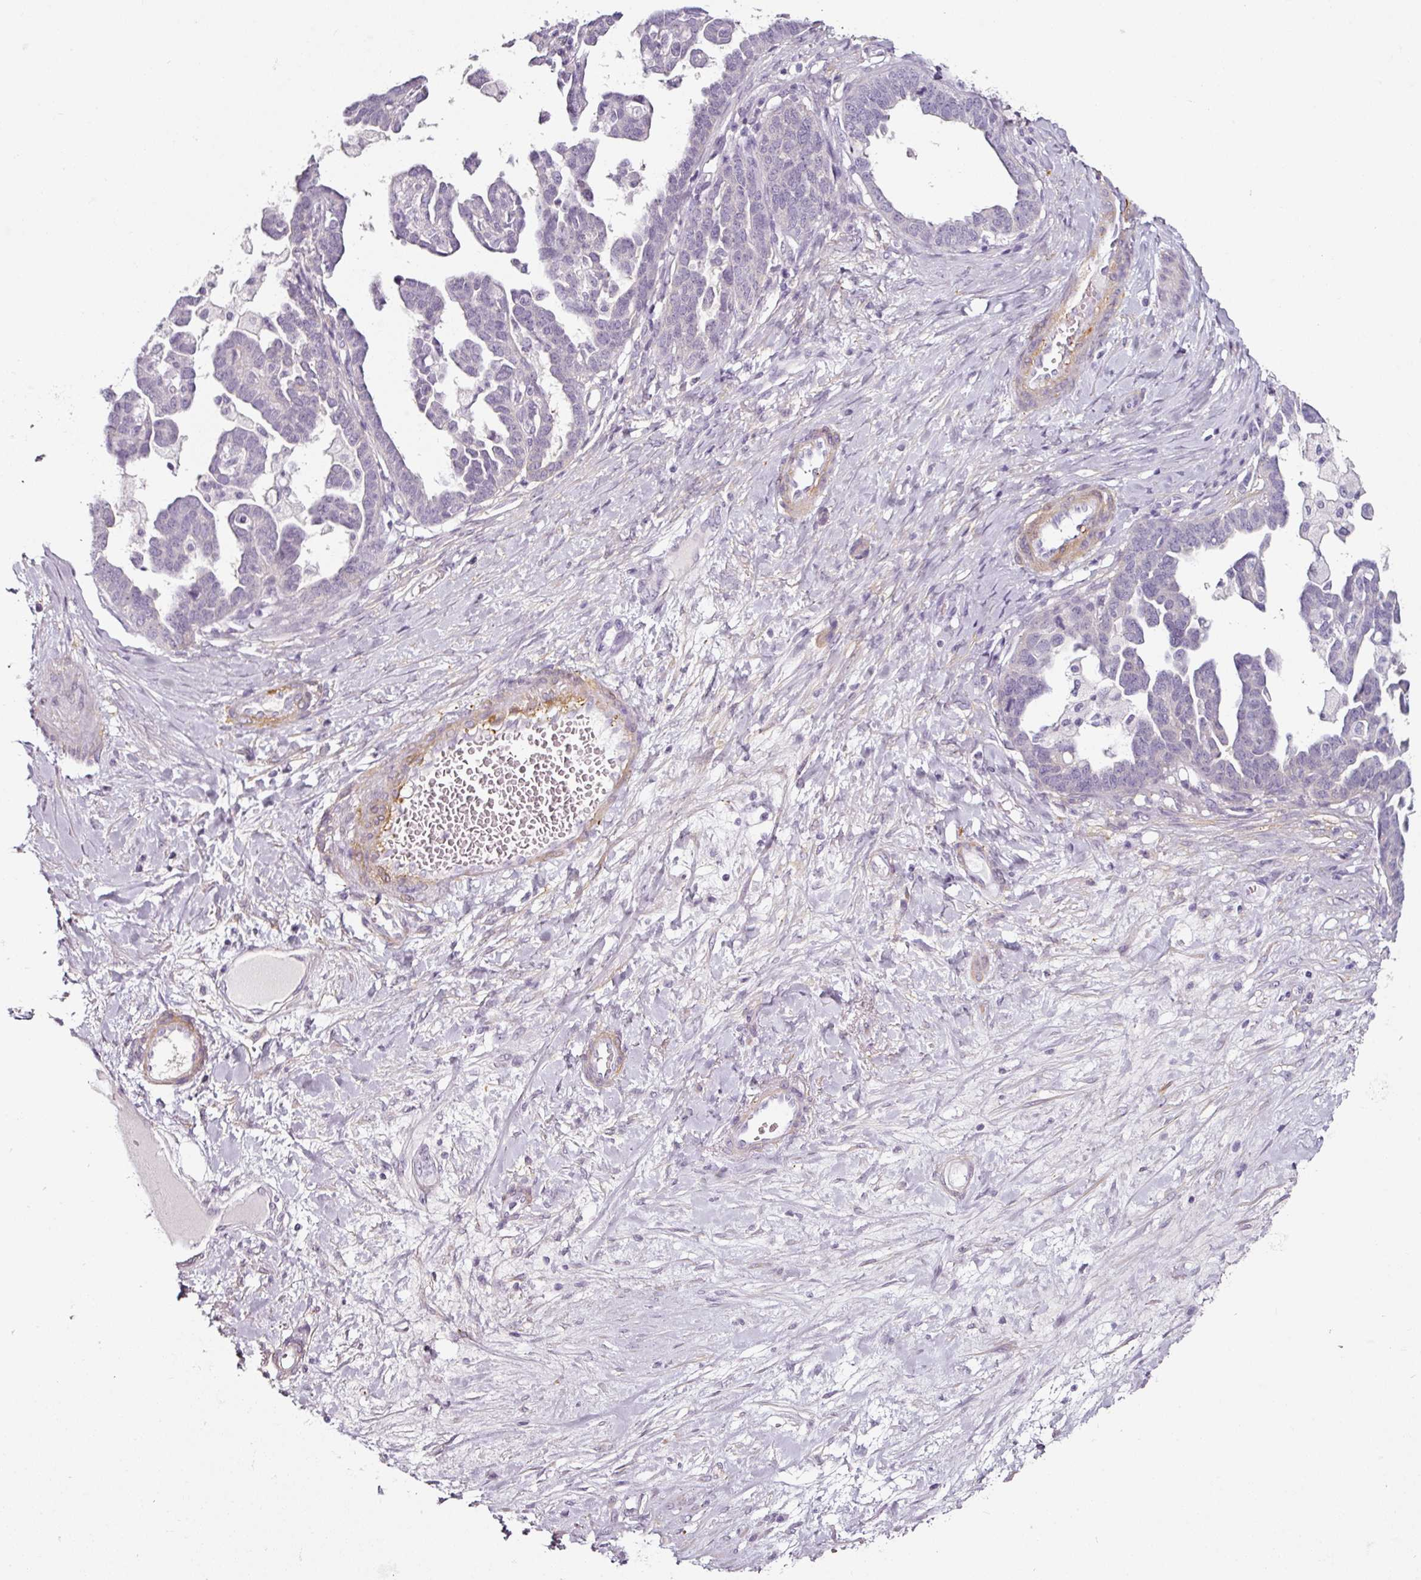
{"staining": {"intensity": "negative", "quantity": "none", "location": "none"}, "tissue": "ovarian cancer", "cell_type": "Tumor cells", "image_type": "cancer", "snomed": [{"axis": "morphology", "description": "Cystadenocarcinoma, serous, NOS"}, {"axis": "topography", "description": "Ovary"}], "caption": "There is no significant expression in tumor cells of ovarian serous cystadenocarcinoma.", "gene": "CAP2", "patient": {"sex": "female", "age": 54}}